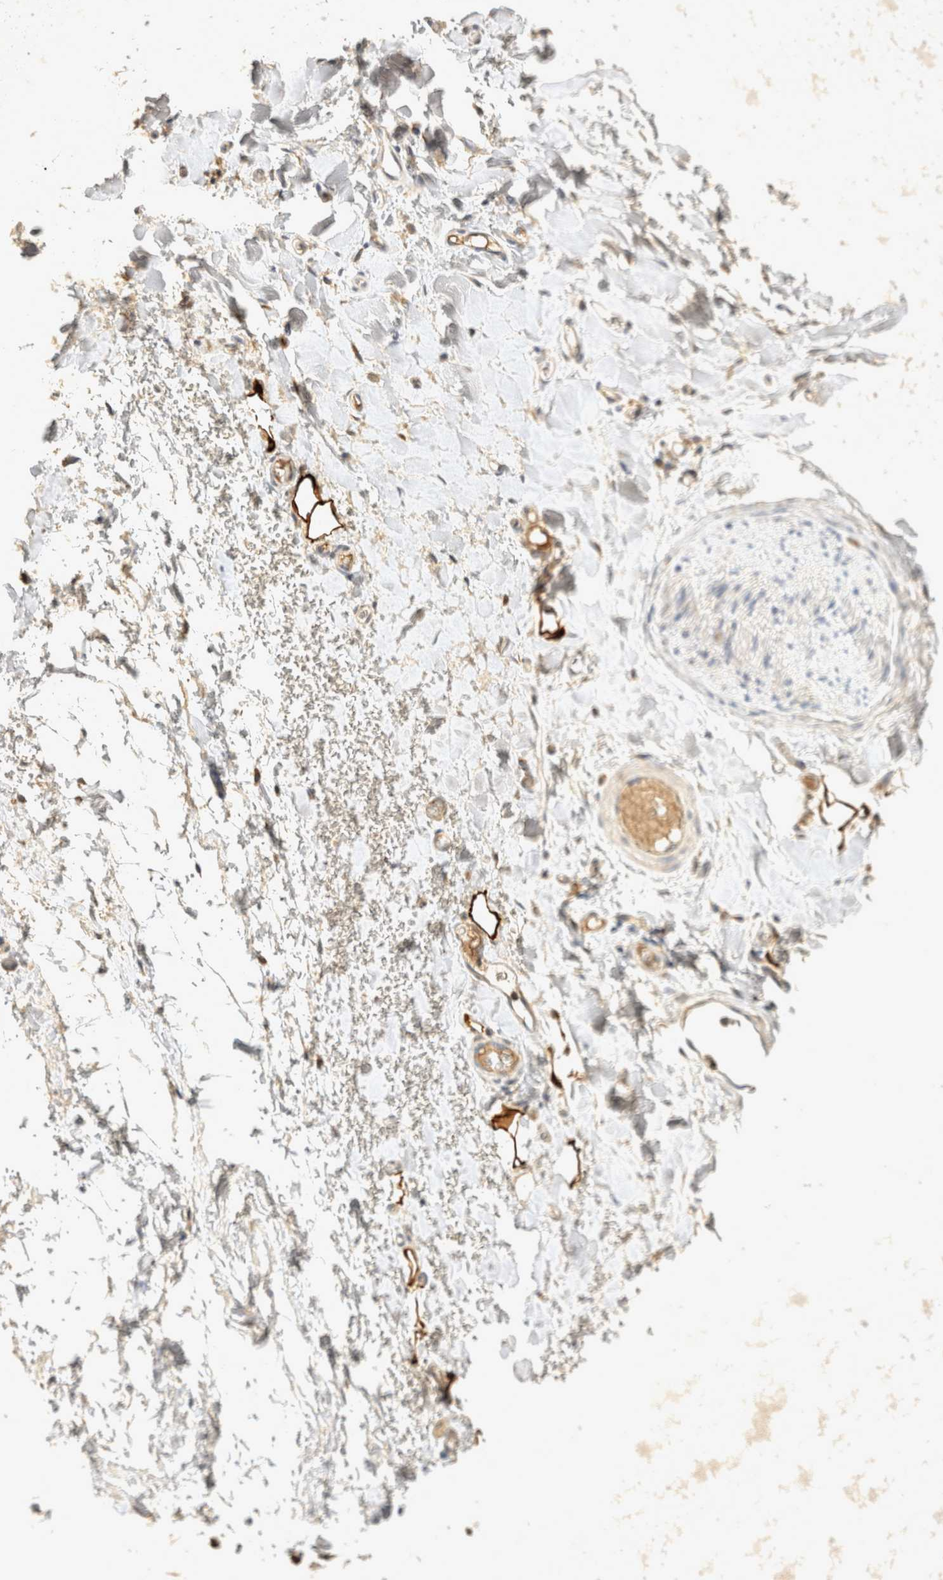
{"staining": {"intensity": "weak", "quantity": ">75%", "location": "cytoplasmic/membranous"}, "tissue": "adipose tissue", "cell_type": "Adipocytes", "image_type": "normal", "snomed": [{"axis": "morphology", "description": "Normal tissue, NOS"}, {"axis": "morphology", "description": "Adenocarcinoma, NOS"}, {"axis": "topography", "description": "Esophagus"}], "caption": "Protein expression analysis of benign human adipose tissue reveals weak cytoplasmic/membranous staining in about >75% of adipocytes. The protein is shown in brown color, while the nuclei are stained blue.", "gene": "EIF4G3", "patient": {"sex": "male", "age": 62}}